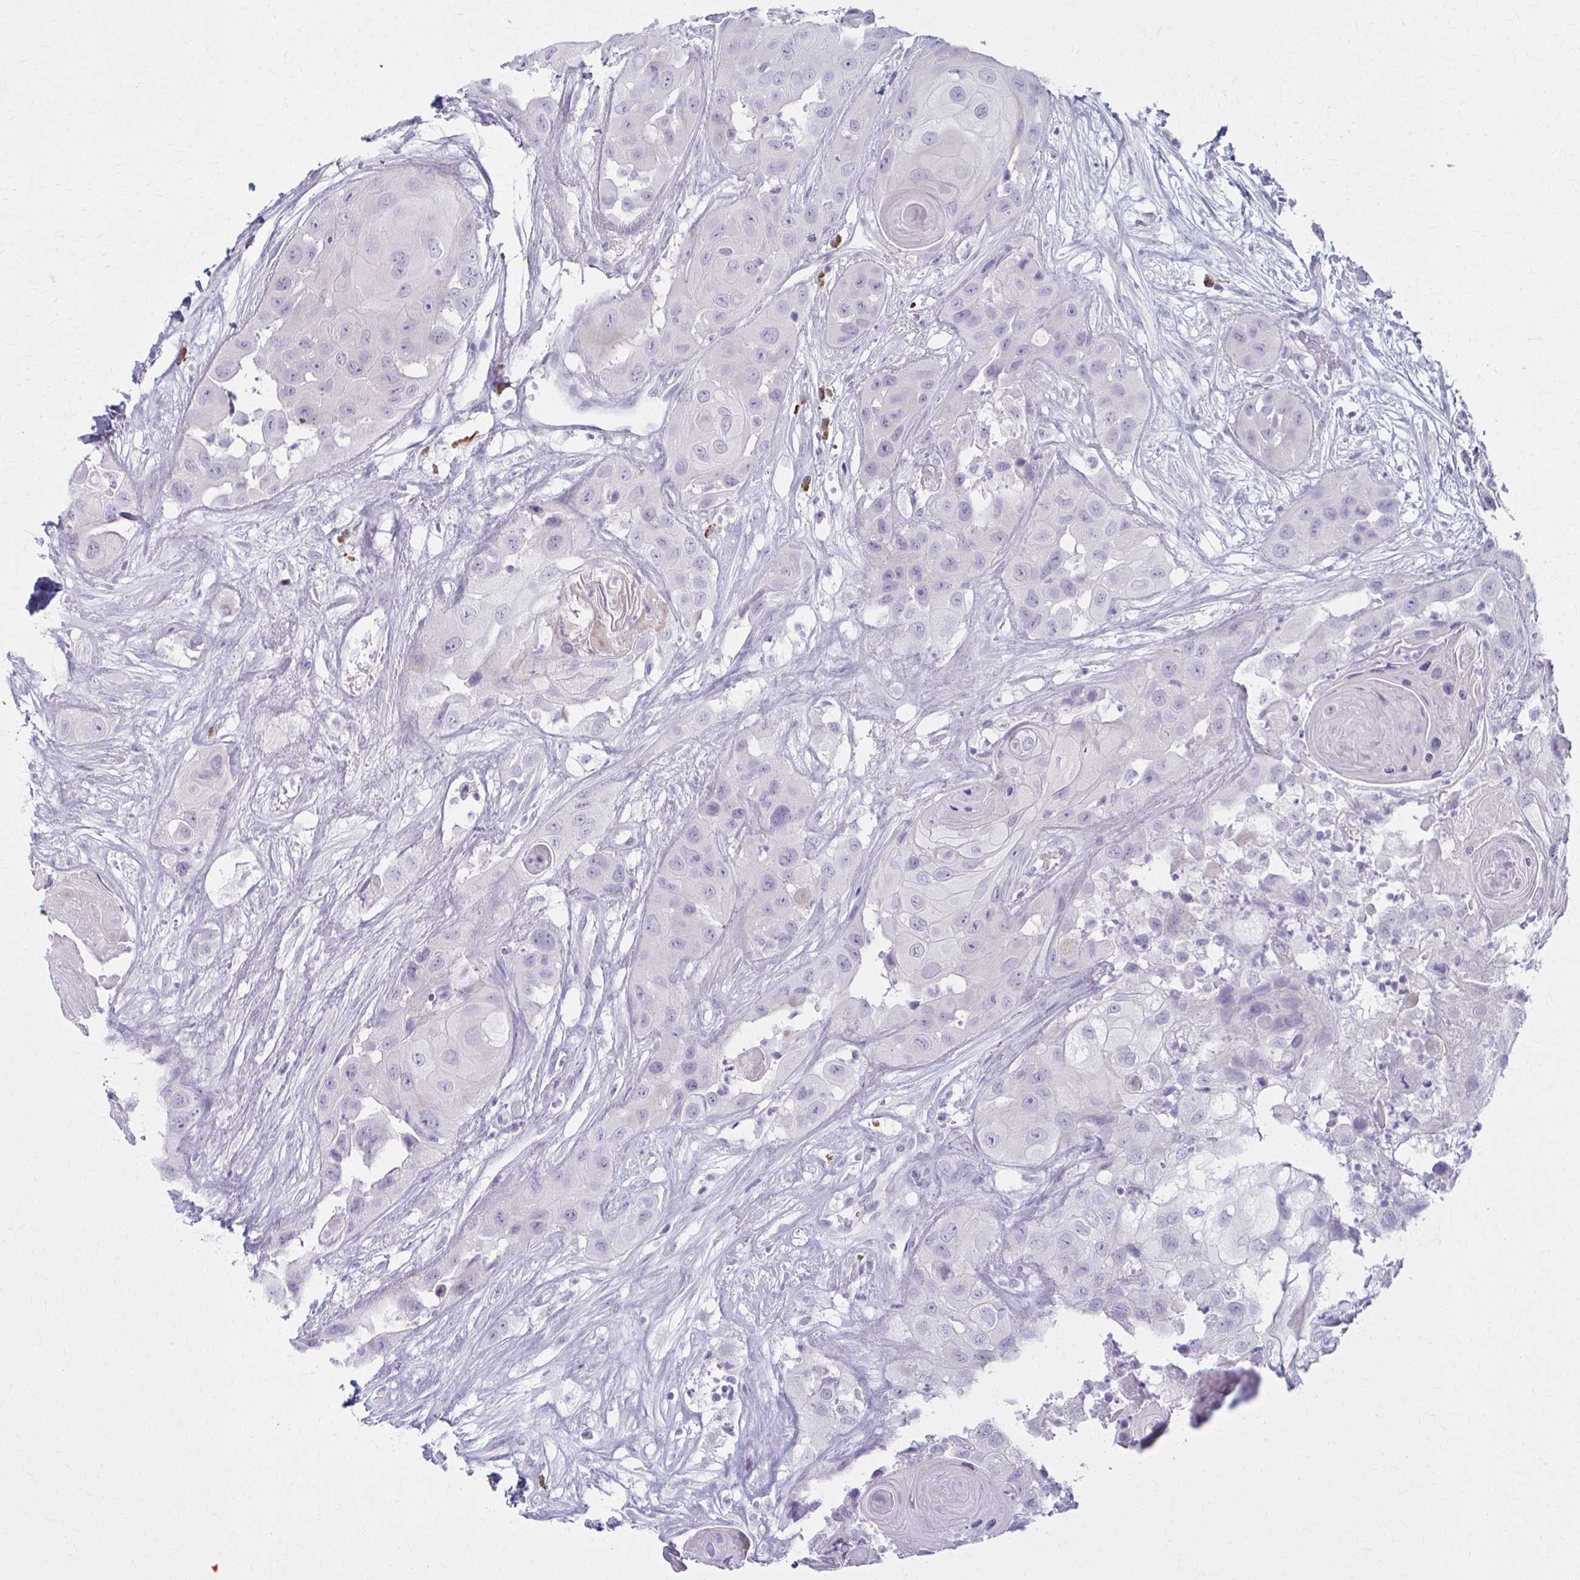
{"staining": {"intensity": "negative", "quantity": "none", "location": "none"}, "tissue": "head and neck cancer", "cell_type": "Tumor cells", "image_type": "cancer", "snomed": [{"axis": "morphology", "description": "Squamous cell carcinoma, NOS"}, {"axis": "topography", "description": "Head-Neck"}], "caption": "The image shows no staining of tumor cells in squamous cell carcinoma (head and neck).", "gene": "LDLRAP1", "patient": {"sex": "male", "age": 83}}